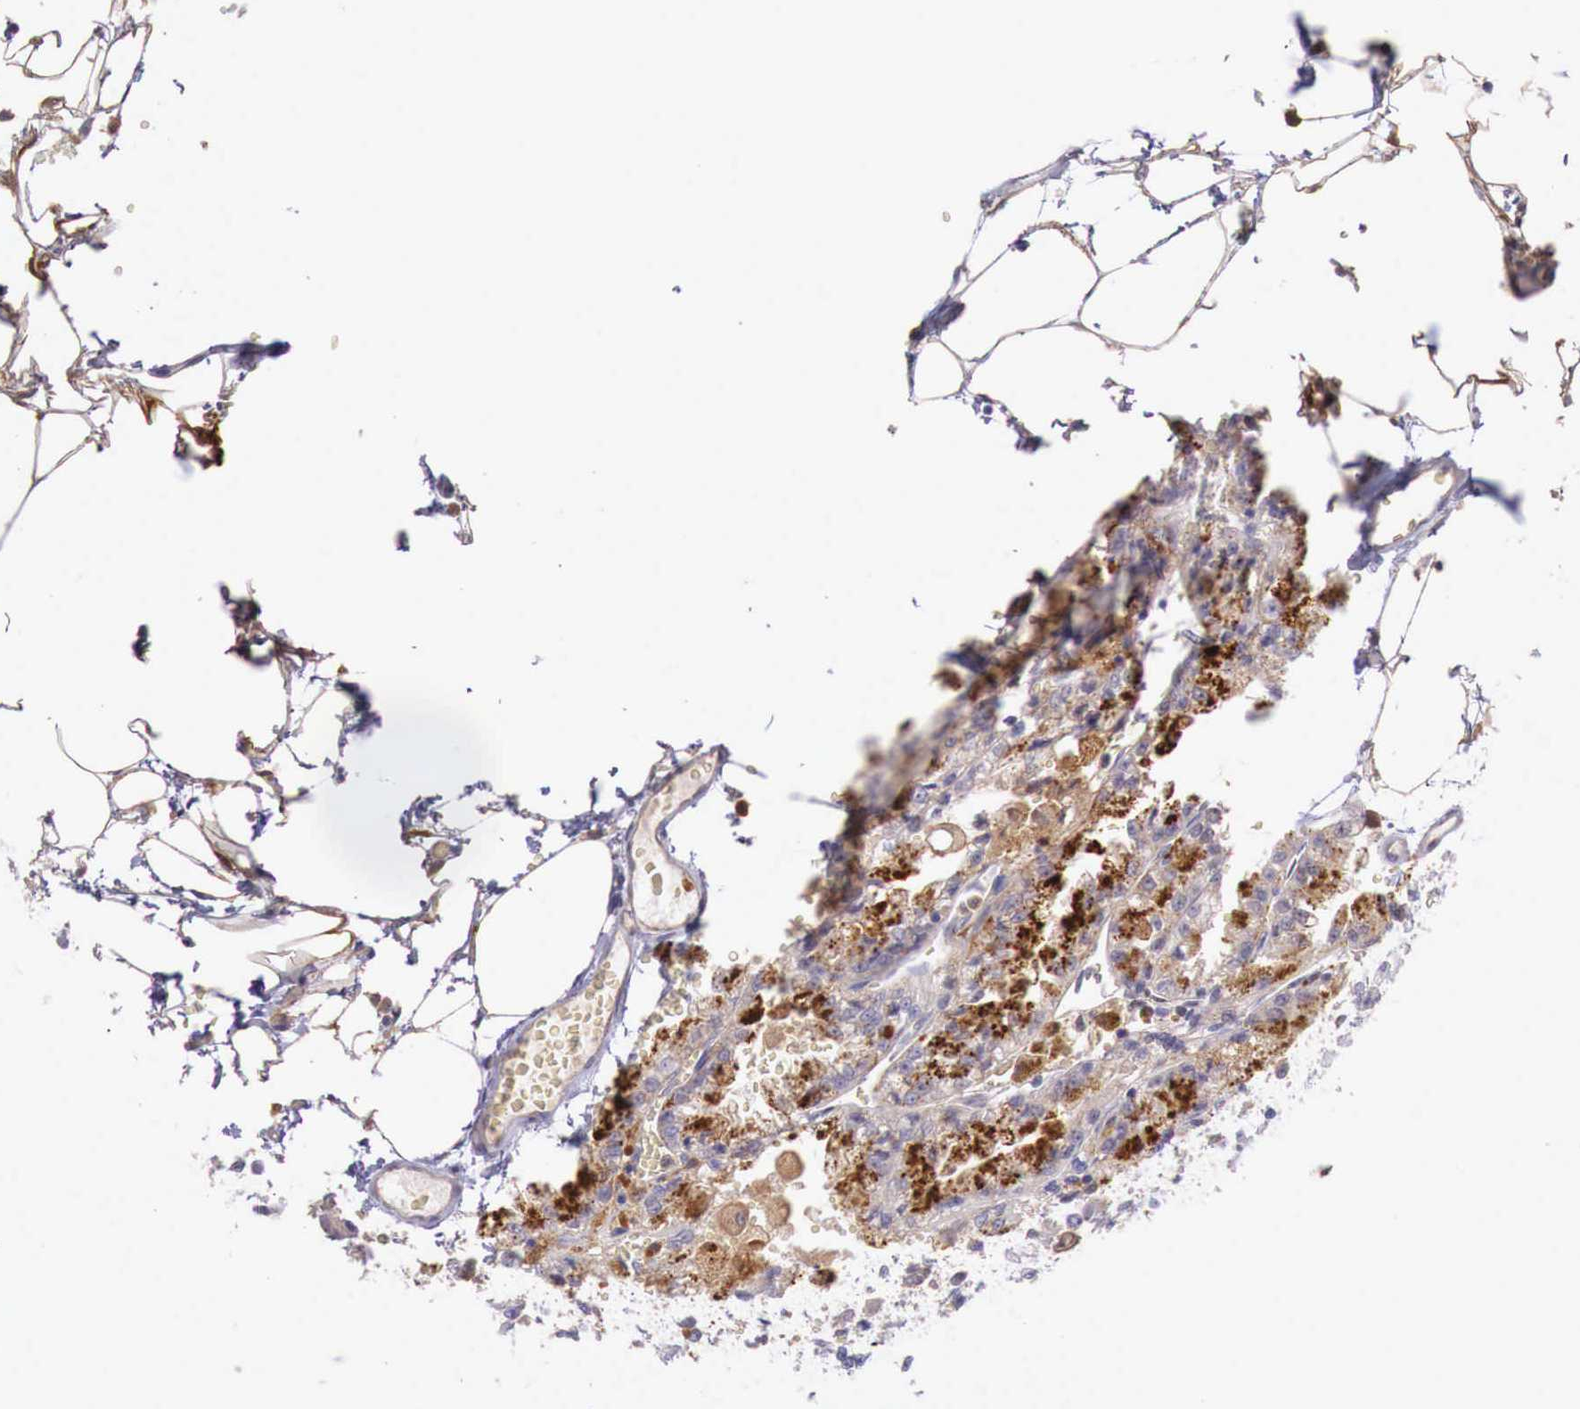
{"staining": {"intensity": "moderate", "quantity": ">75%", "location": "cytoplasmic/membranous"}, "tissue": "renal cancer", "cell_type": "Tumor cells", "image_type": "cancer", "snomed": [{"axis": "morphology", "description": "Adenocarcinoma, NOS"}, {"axis": "topography", "description": "Kidney"}], "caption": "This is an image of IHC staining of renal adenocarcinoma, which shows moderate staining in the cytoplasmic/membranous of tumor cells.", "gene": "GAB2", "patient": {"sex": "female", "age": 56}}